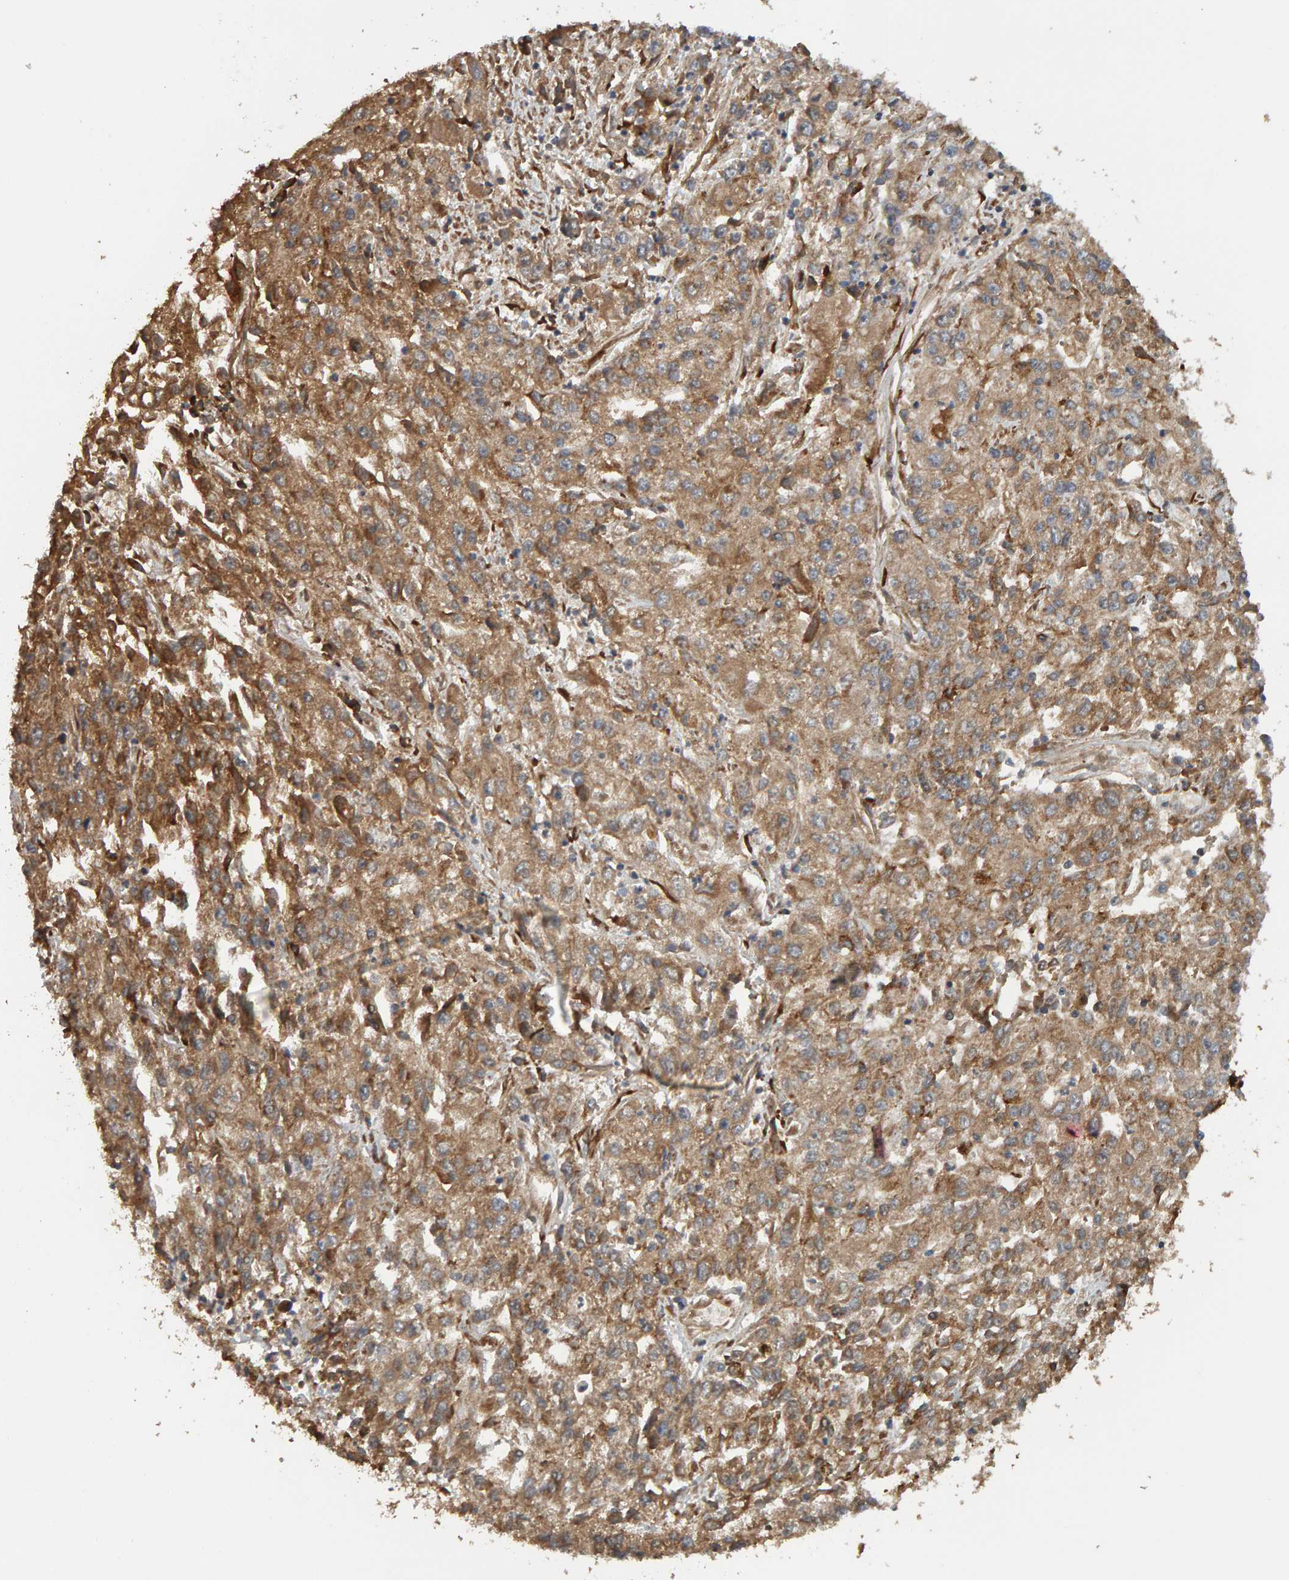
{"staining": {"intensity": "moderate", "quantity": ">75%", "location": "cytoplasmic/membranous"}, "tissue": "endometrial cancer", "cell_type": "Tumor cells", "image_type": "cancer", "snomed": [{"axis": "morphology", "description": "Adenocarcinoma, NOS"}, {"axis": "topography", "description": "Endometrium"}], "caption": "DAB immunohistochemical staining of human endometrial cancer exhibits moderate cytoplasmic/membranous protein expression in about >75% of tumor cells.", "gene": "ZFAND1", "patient": {"sex": "female", "age": 49}}